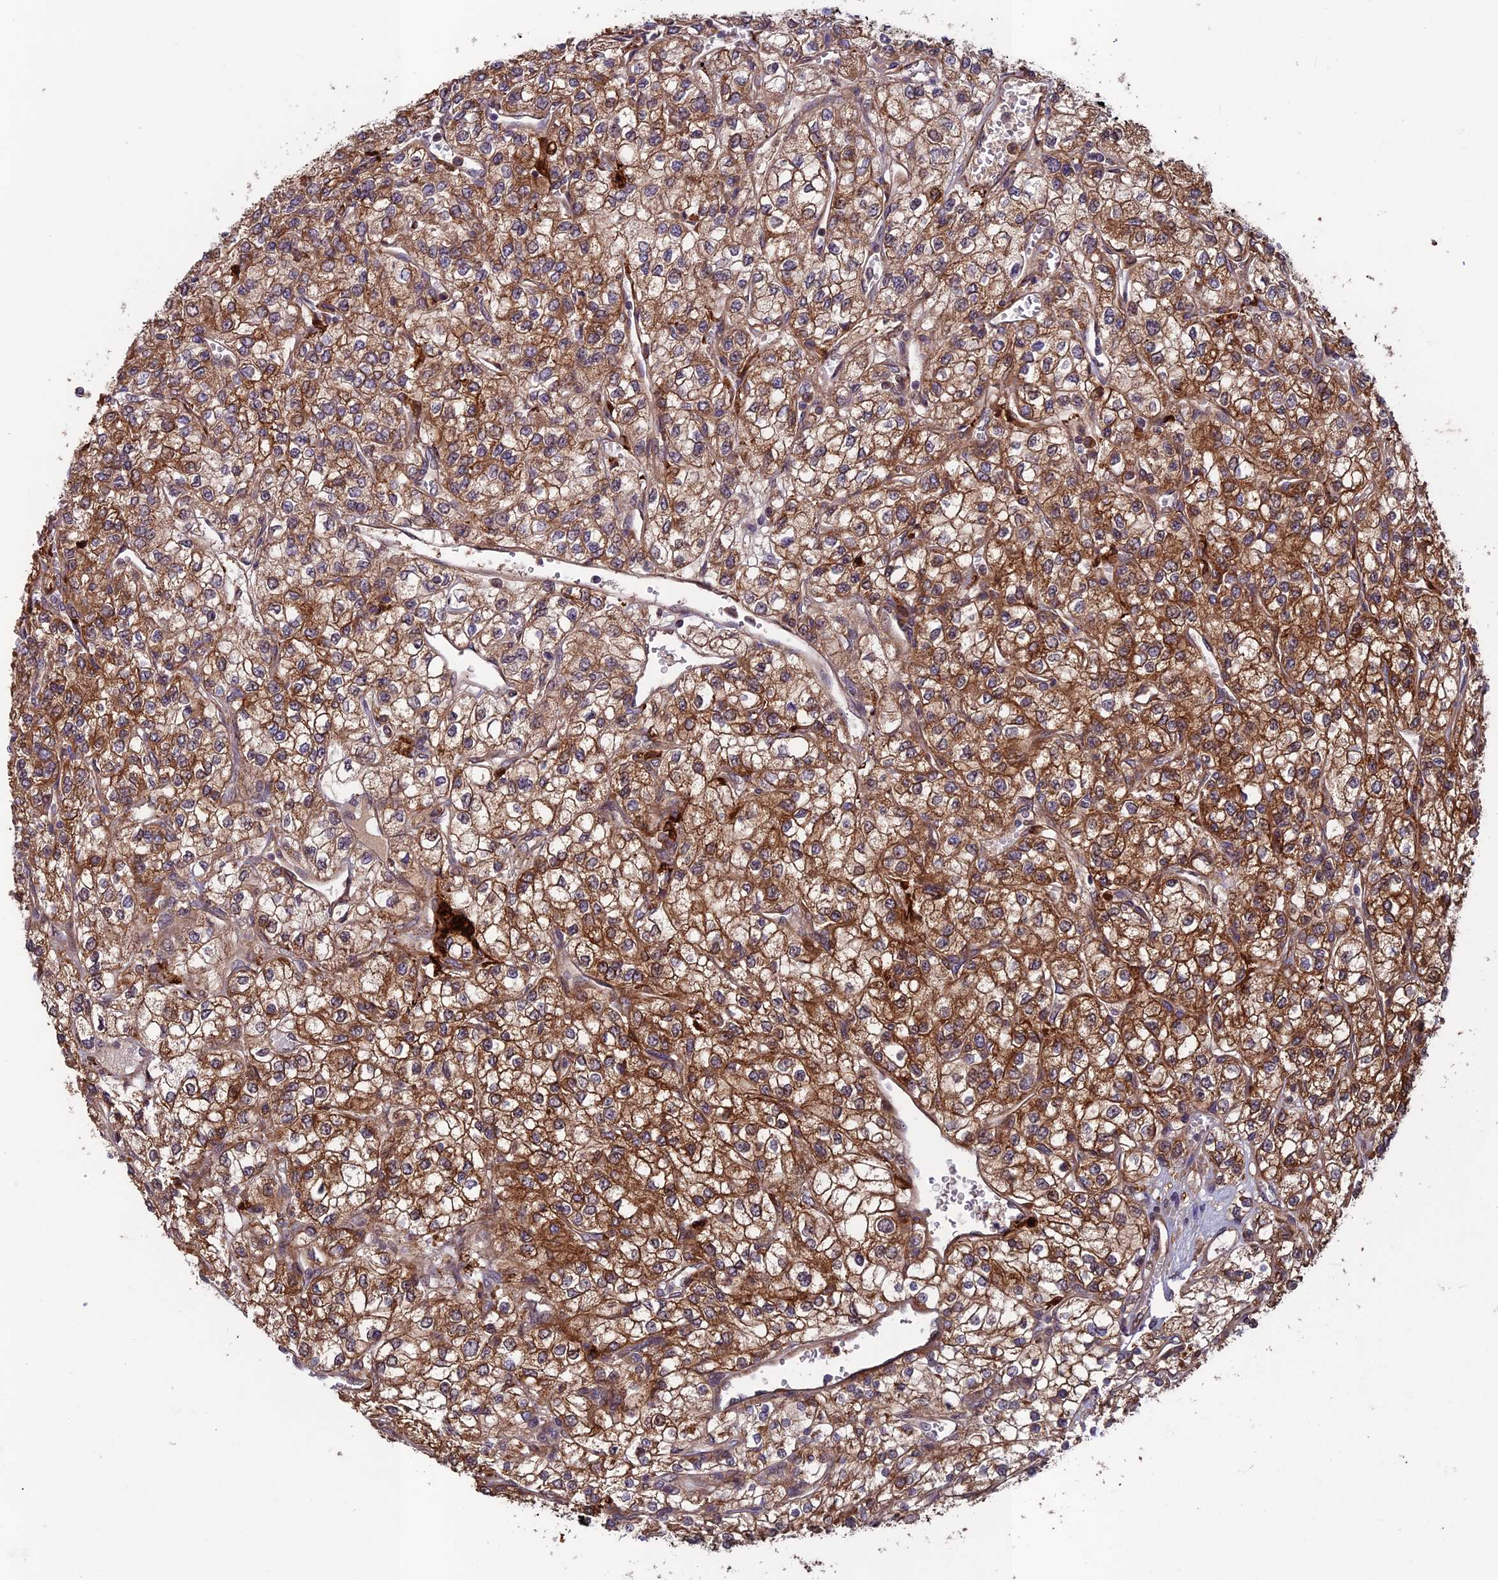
{"staining": {"intensity": "moderate", "quantity": ">75%", "location": "cytoplasmic/membranous"}, "tissue": "renal cancer", "cell_type": "Tumor cells", "image_type": "cancer", "snomed": [{"axis": "morphology", "description": "Adenocarcinoma, NOS"}, {"axis": "topography", "description": "Kidney"}], "caption": "The photomicrograph displays staining of renal adenocarcinoma, revealing moderate cytoplasmic/membranous protein staining (brown color) within tumor cells.", "gene": "MAST2", "patient": {"sex": "male", "age": 80}}